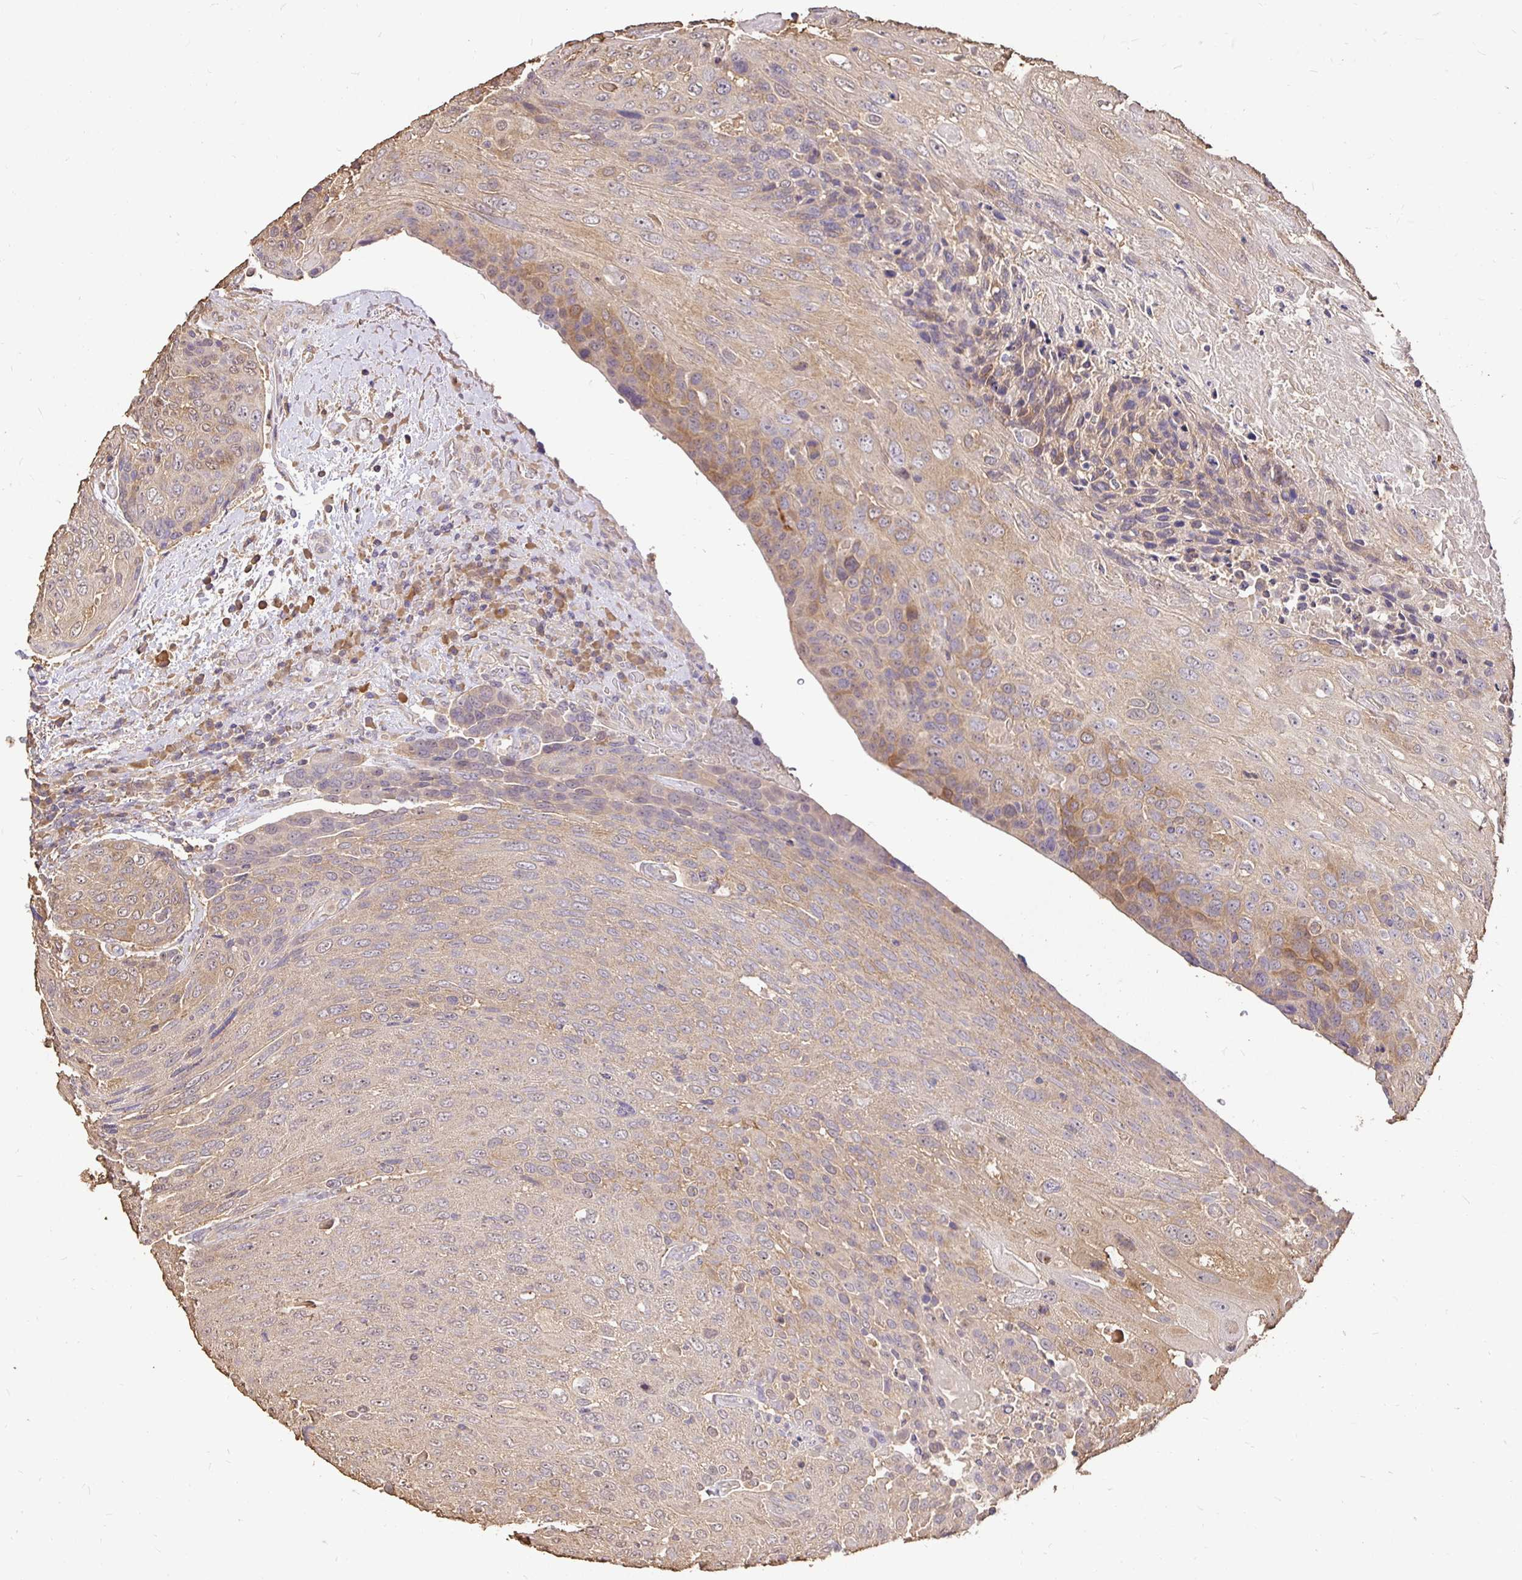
{"staining": {"intensity": "weak", "quantity": "<25%", "location": "cytoplasmic/membranous"}, "tissue": "urothelial cancer", "cell_type": "Tumor cells", "image_type": "cancer", "snomed": [{"axis": "morphology", "description": "Urothelial carcinoma, High grade"}, {"axis": "topography", "description": "Urinary bladder"}], "caption": "High-grade urothelial carcinoma stained for a protein using IHC shows no expression tumor cells.", "gene": "MAPK8IP3", "patient": {"sex": "female", "age": 70}}